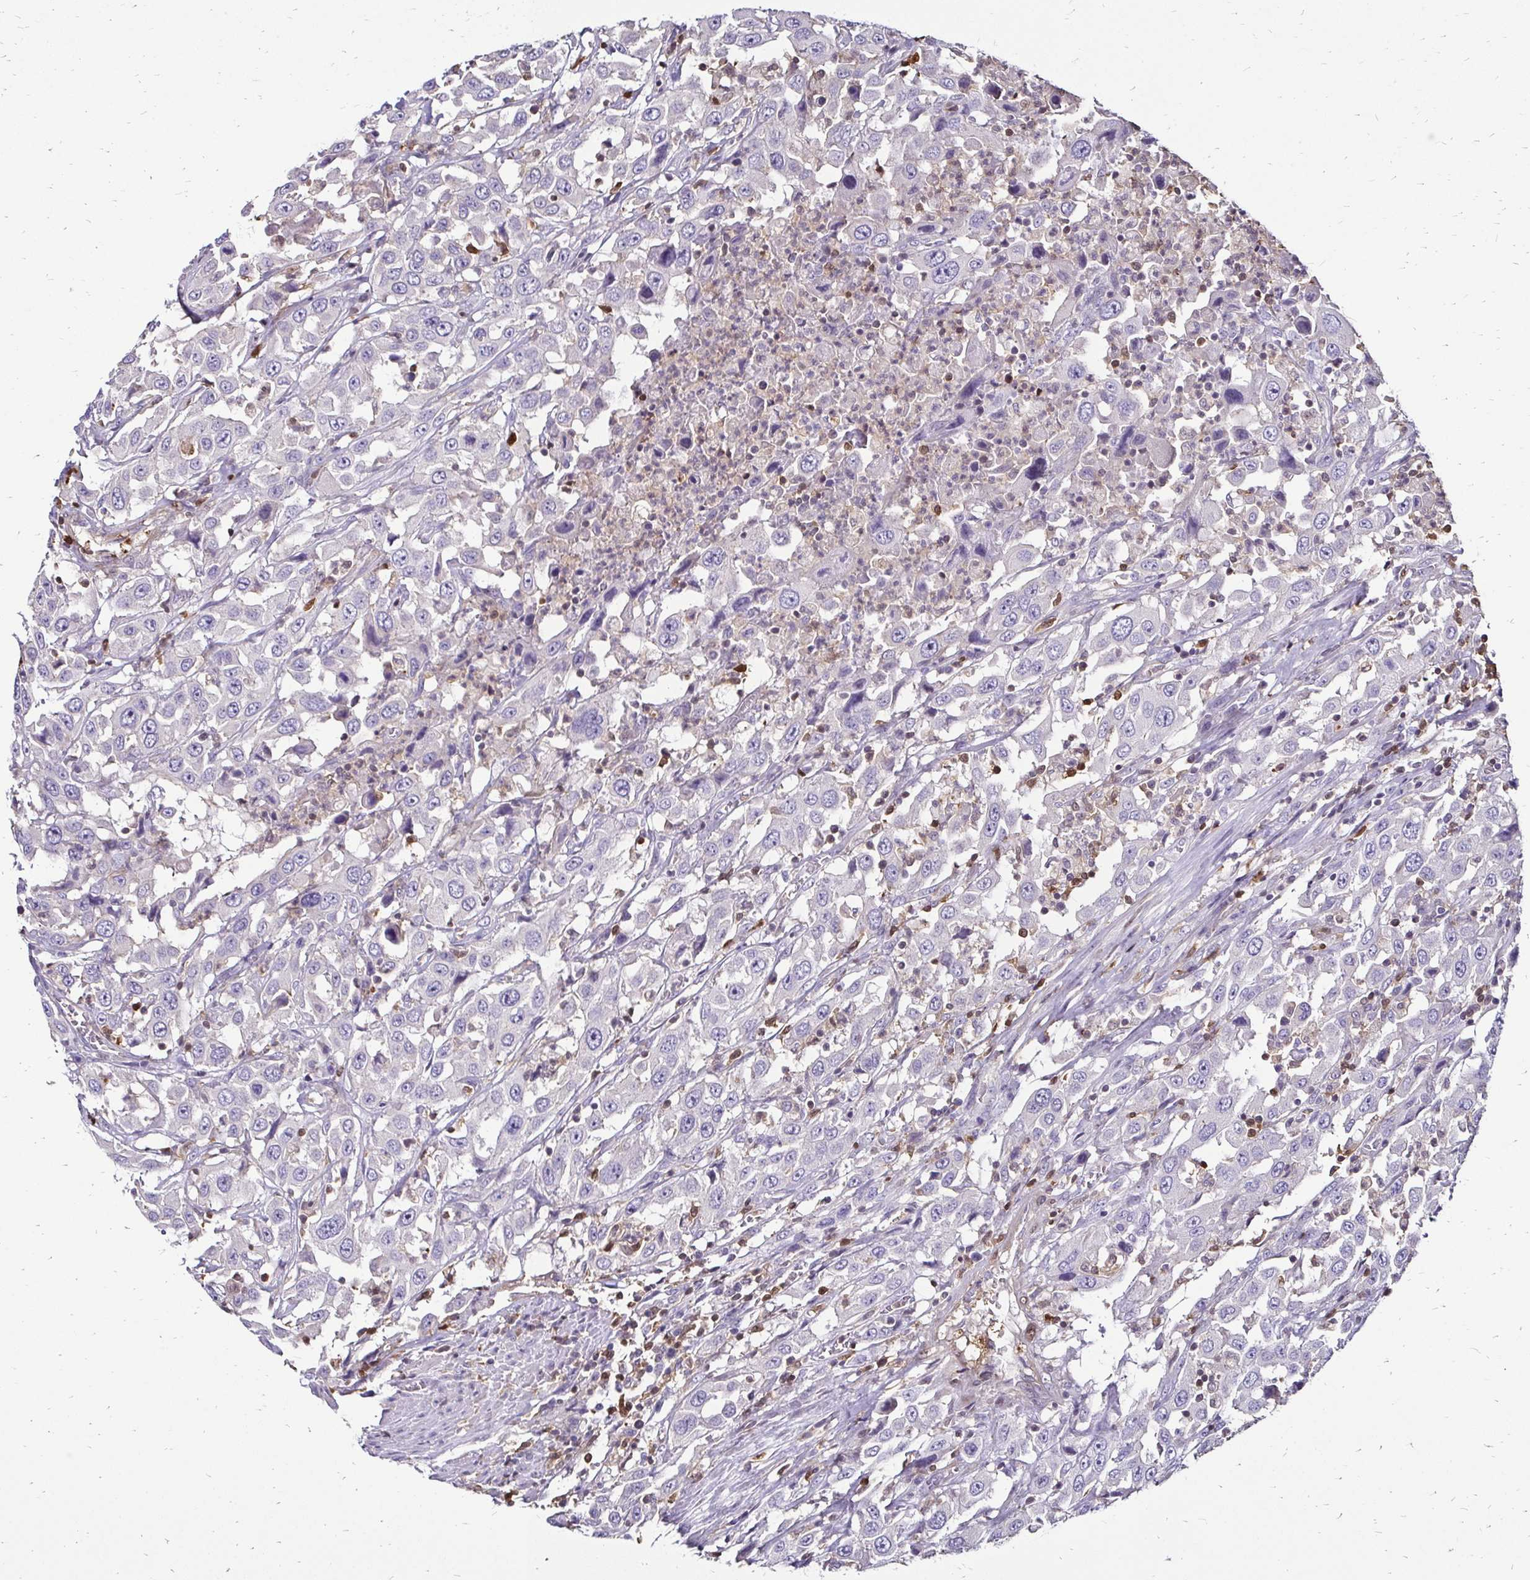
{"staining": {"intensity": "negative", "quantity": "none", "location": "none"}, "tissue": "urothelial cancer", "cell_type": "Tumor cells", "image_type": "cancer", "snomed": [{"axis": "morphology", "description": "Urothelial carcinoma, High grade"}, {"axis": "topography", "description": "Urinary bladder"}], "caption": "A high-resolution image shows immunohistochemistry (IHC) staining of urothelial cancer, which reveals no significant positivity in tumor cells.", "gene": "ZFP1", "patient": {"sex": "male", "age": 61}}